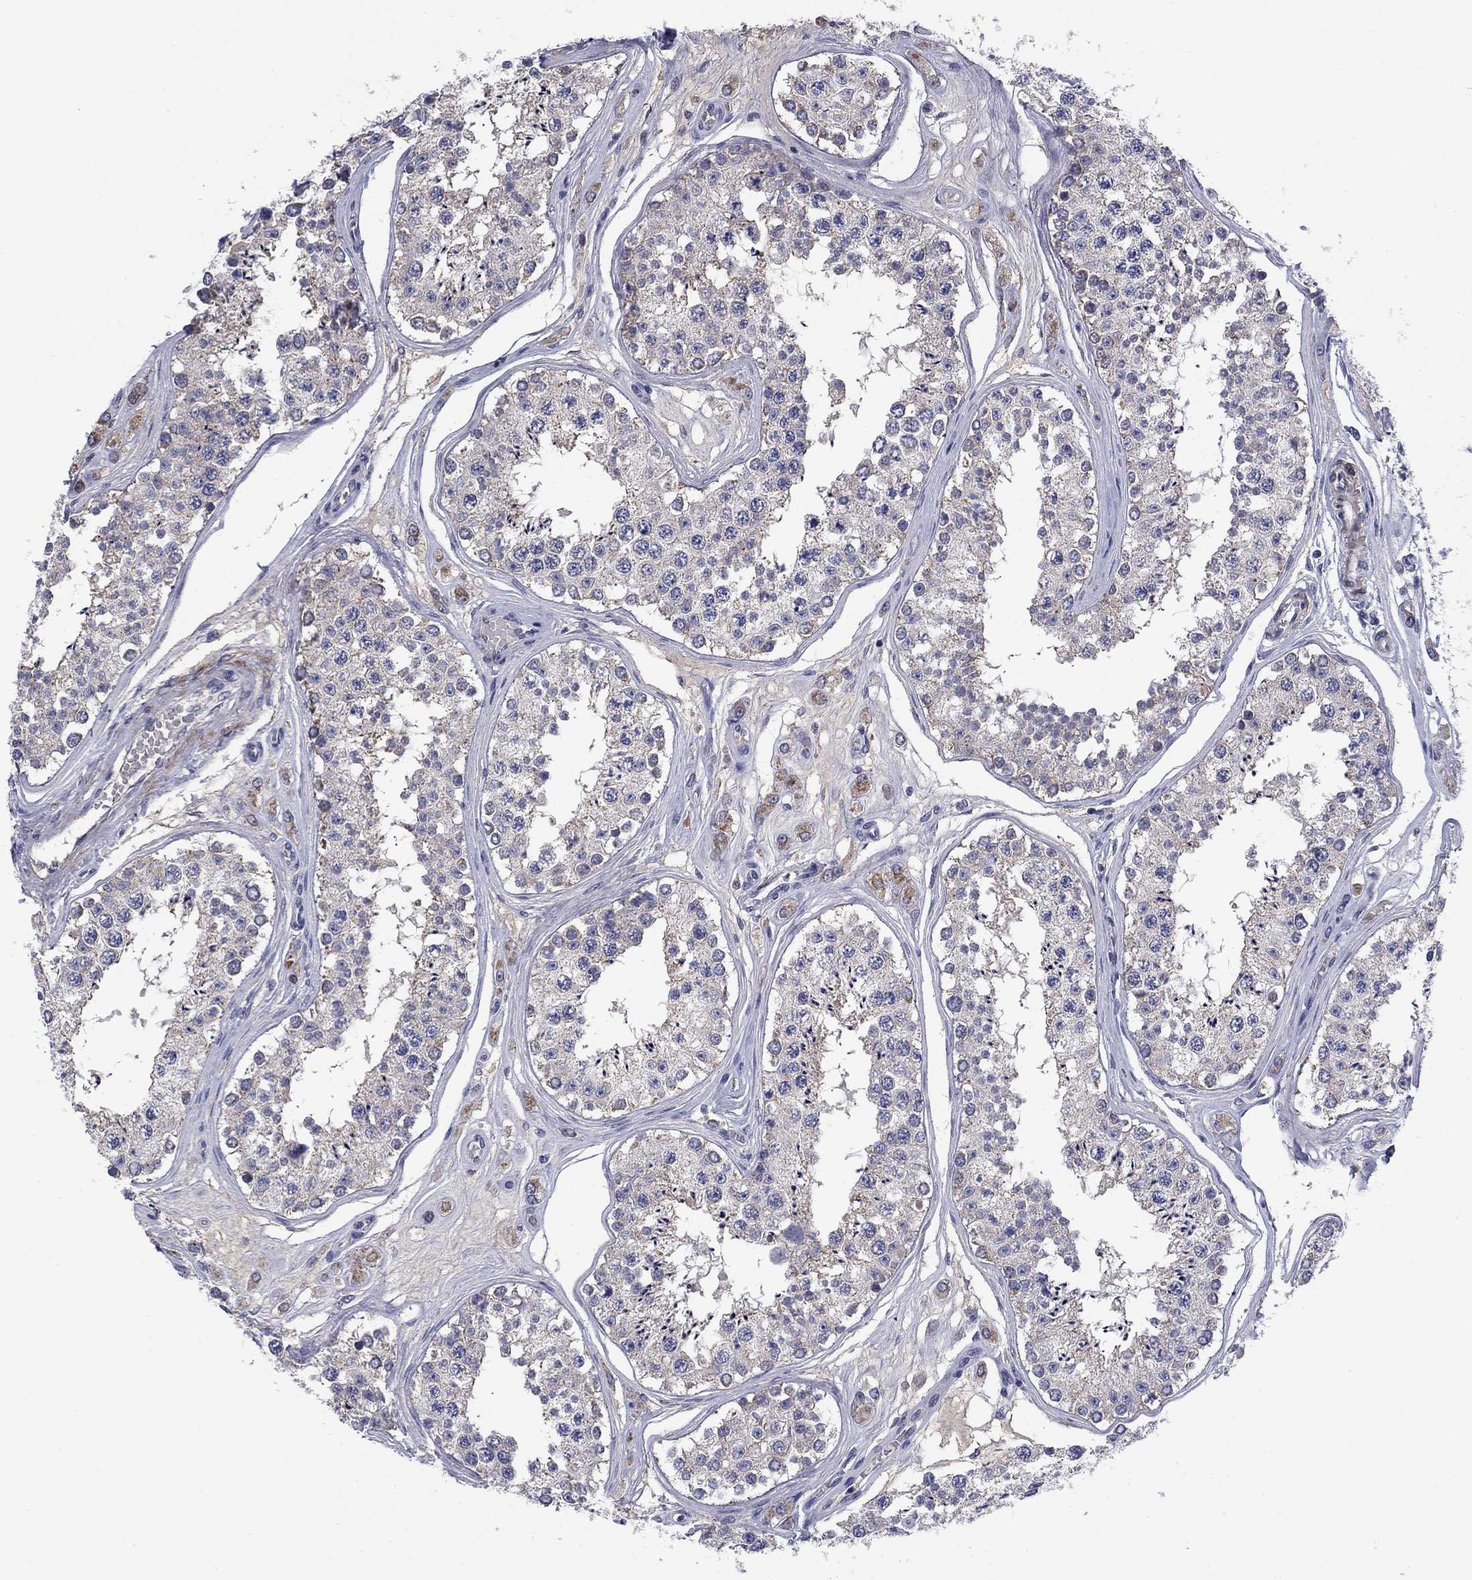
{"staining": {"intensity": "weak", "quantity": "<25%", "location": "cytoplasmic/membranous"}, "tissue": "testis", "cell_type": "Cells in seminiferous ducts", "image_type": "normal", "snomed": [{"axis": "morphology", "description": "Normal tissue, NOS"}, {"axis": "topography", "description": "Testis"}], "caption": "Immunohistochemistry (IHC) of normal testis displays no staining in cells in seminiferous ducts. (DAB (3,3'-diaminobenzidine) IHC, high magnification).", "gene": "FRK", "patient": {"sex": "male", "age": 25}}